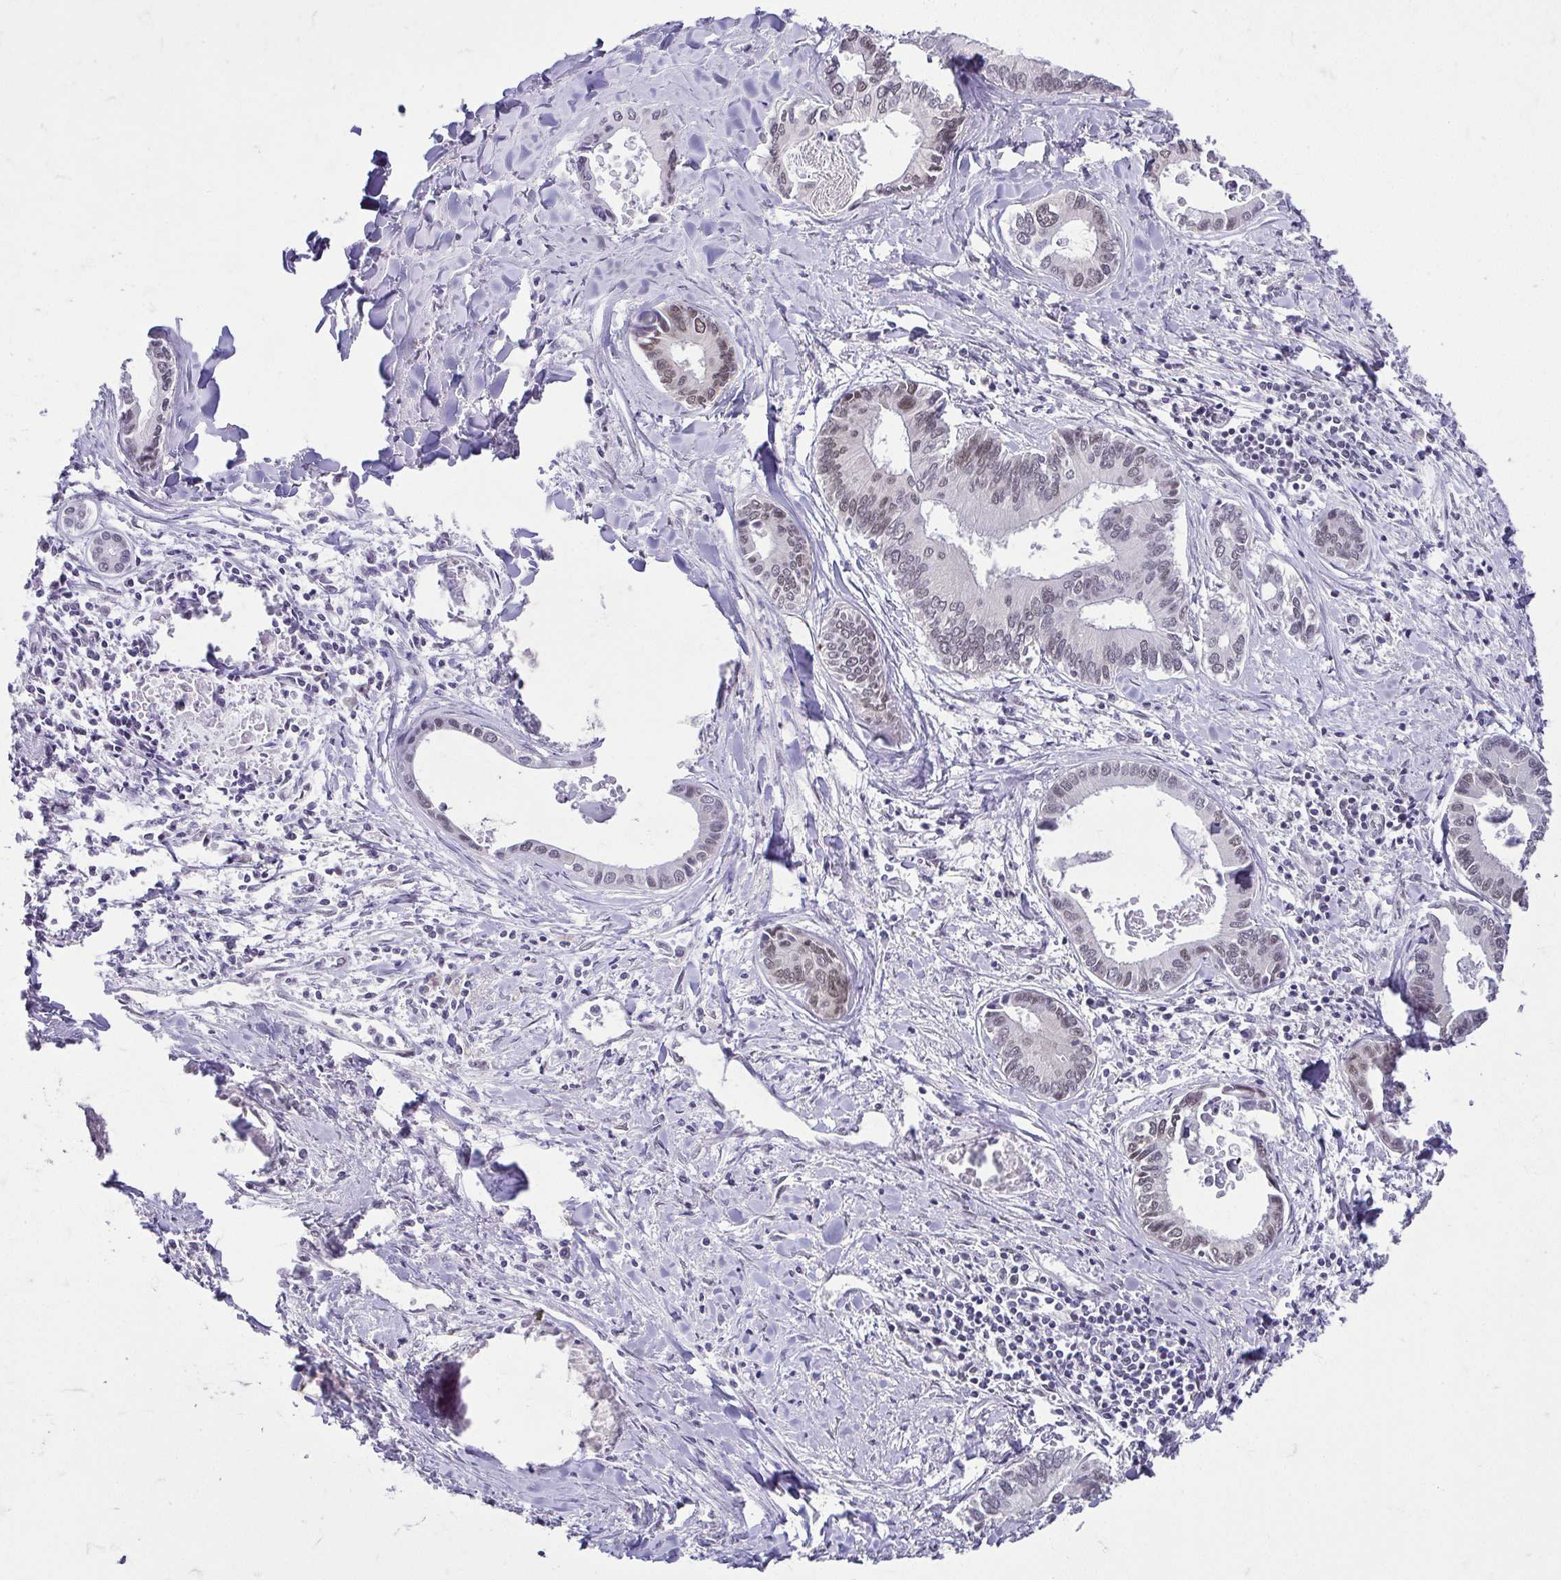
{"staining": {"intensity": "weak", "quantity": "25%-75%", "location": "nuclear"}, "tissue": "liver cancer", "cell_type": "Tumor cells", "image_type": "cancer", "snomed": [{"axis": "morphology", "description": "Cholangiocarcinoma"}, {"axis": "topography", "description": "Liver"}], "caption": "The immunohistochemical stain shows weak nuclear positivity in tumor cells of liver cholangiocarcinoma tissue. Using DAB (brown) and hematoxylin (blue) stains, captured at high magnification using brightfield microscopy.", "gene": "RBM3", "patient": {"sex": "male", "age": 66}}